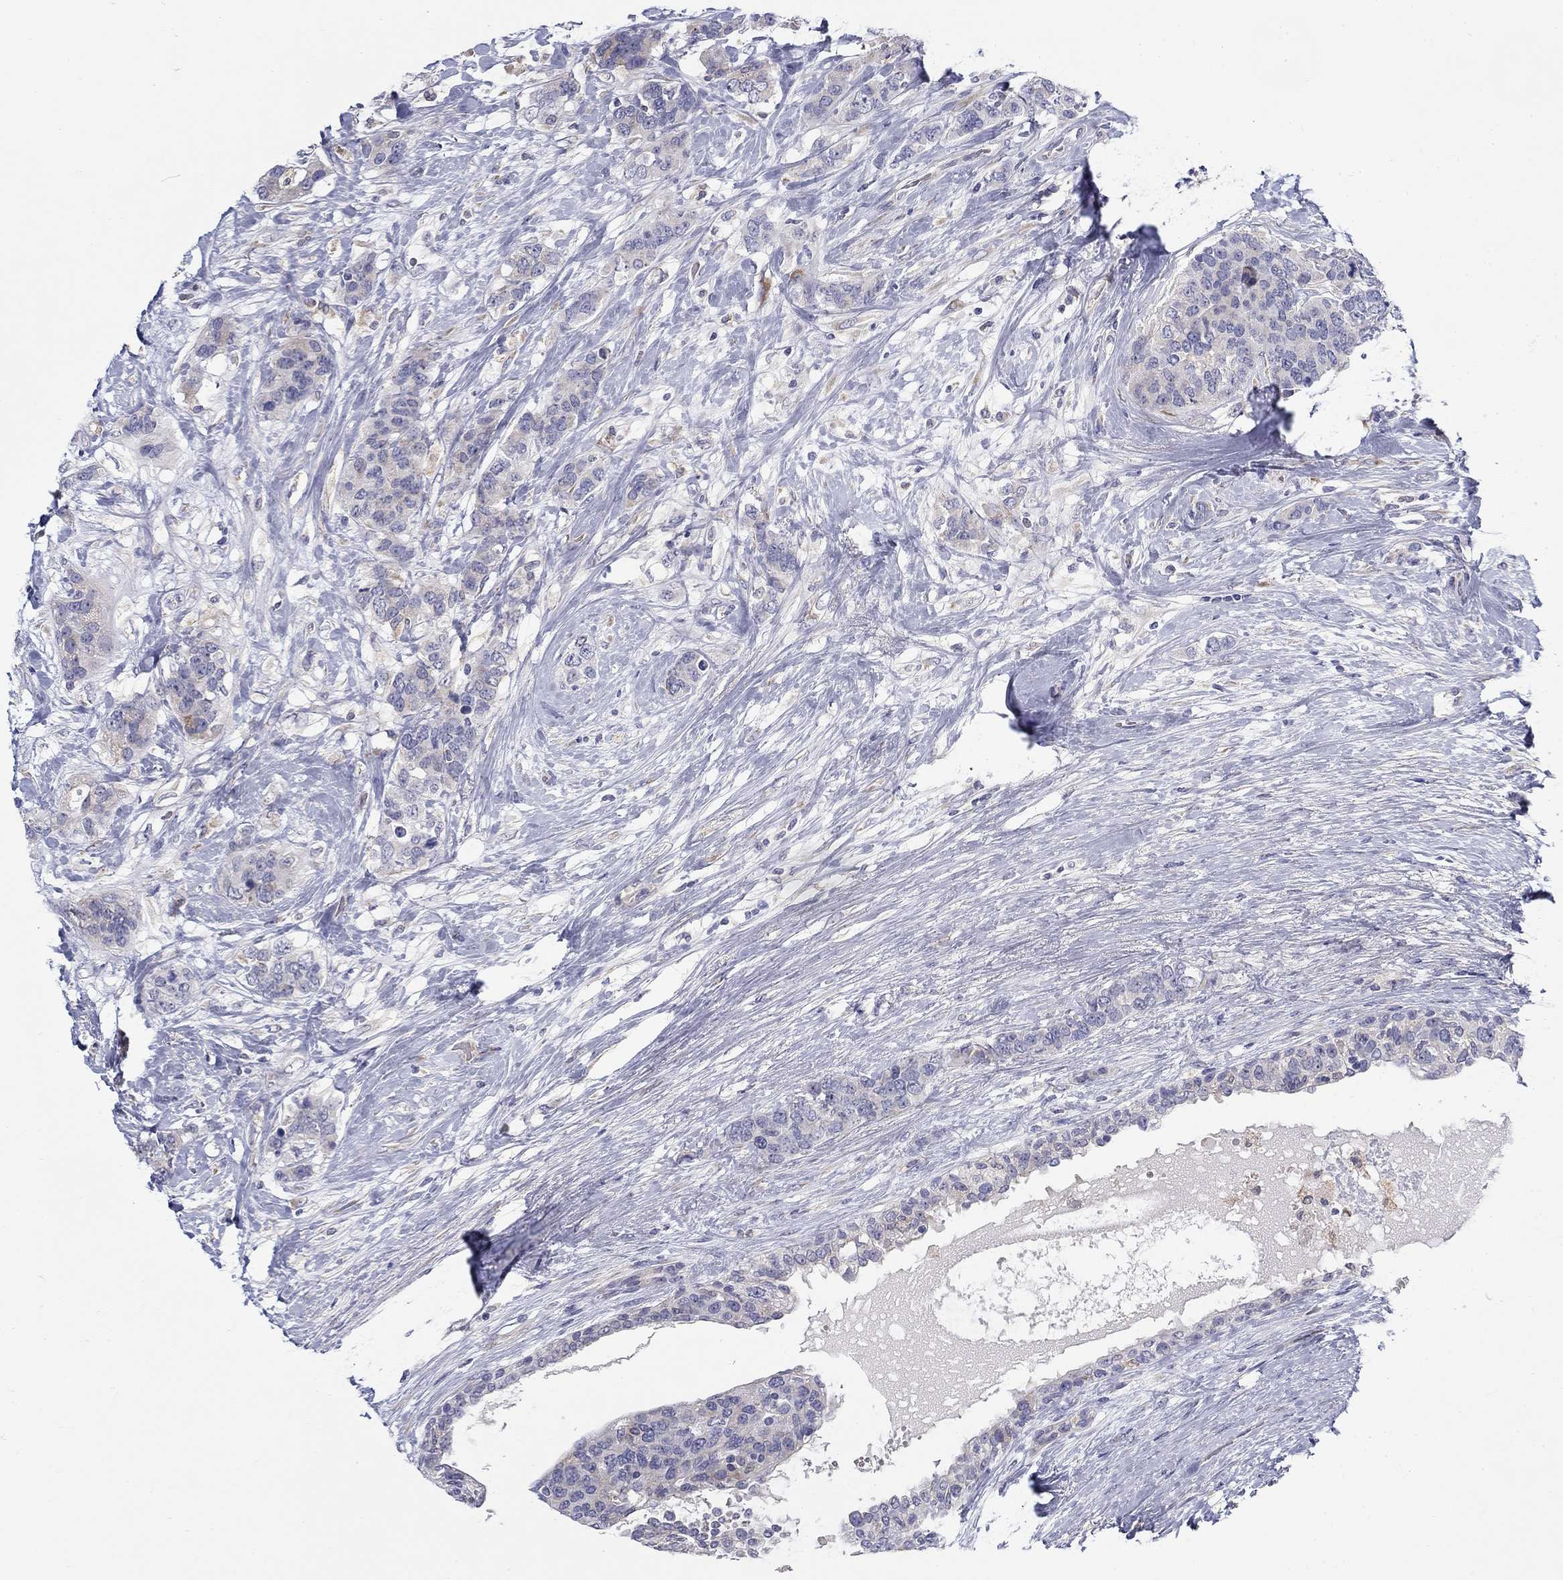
{"staining": {"intensity": "negative", "quantity": "none", "location": "none"}, "tissue": "breast cancer", "cell_type": "Tumor cells", "image_type": "cancer", "snomed": [{"axis": "morphology", "description": "Lobular carcinoma"}, {"axis": "topography", "description": "Breast"}], "caption": "High power microscopy photomicrograph of an immunohistochemistry (IHC) photomicrograph of breast lobular carcinoma, revealing no significant positivity in tumor cells. (DAB (3,3'-diaminobenzidine) immunohistochemistry with hematoxylin counter stain).", "gene": "QRFPR", "patient": {"sex": "female", "age": 59}}